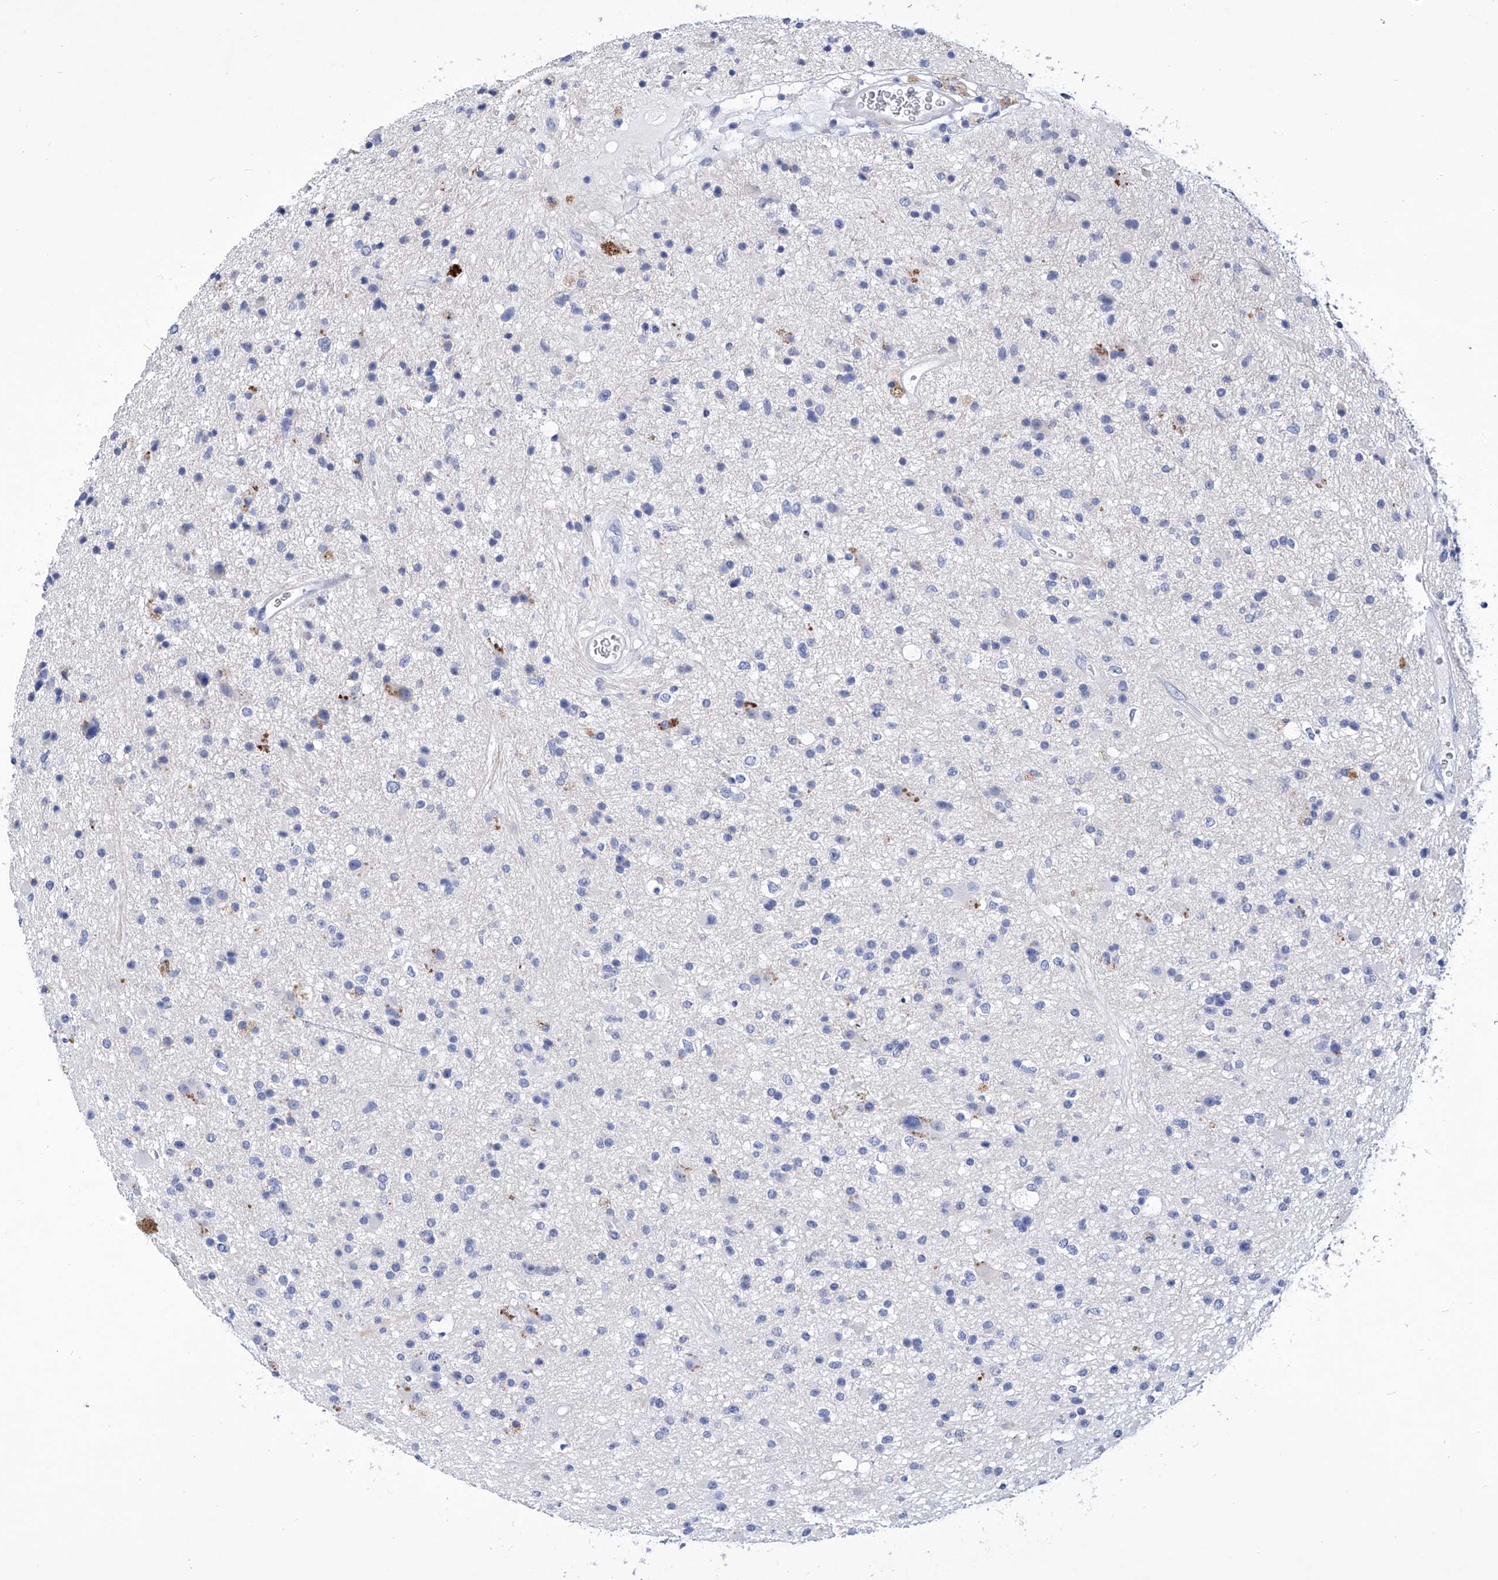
{"staining": {"intensity": "negative", "quantity": "none", "location": "none"}, "tissue": "glioma", "cell_type": "Tumor cells", "image_type": "cancer", "snomed": [{"axis": "morphology", "description": "Glioma, malignant, High grade"}, {"axis": "topography", "description": "Brain"}], "caption": "A micrograph of human glioma is negative for staining in tumor cells.", "gene": "IFNL2", "patient": {"sex": "male", "age": 33}}